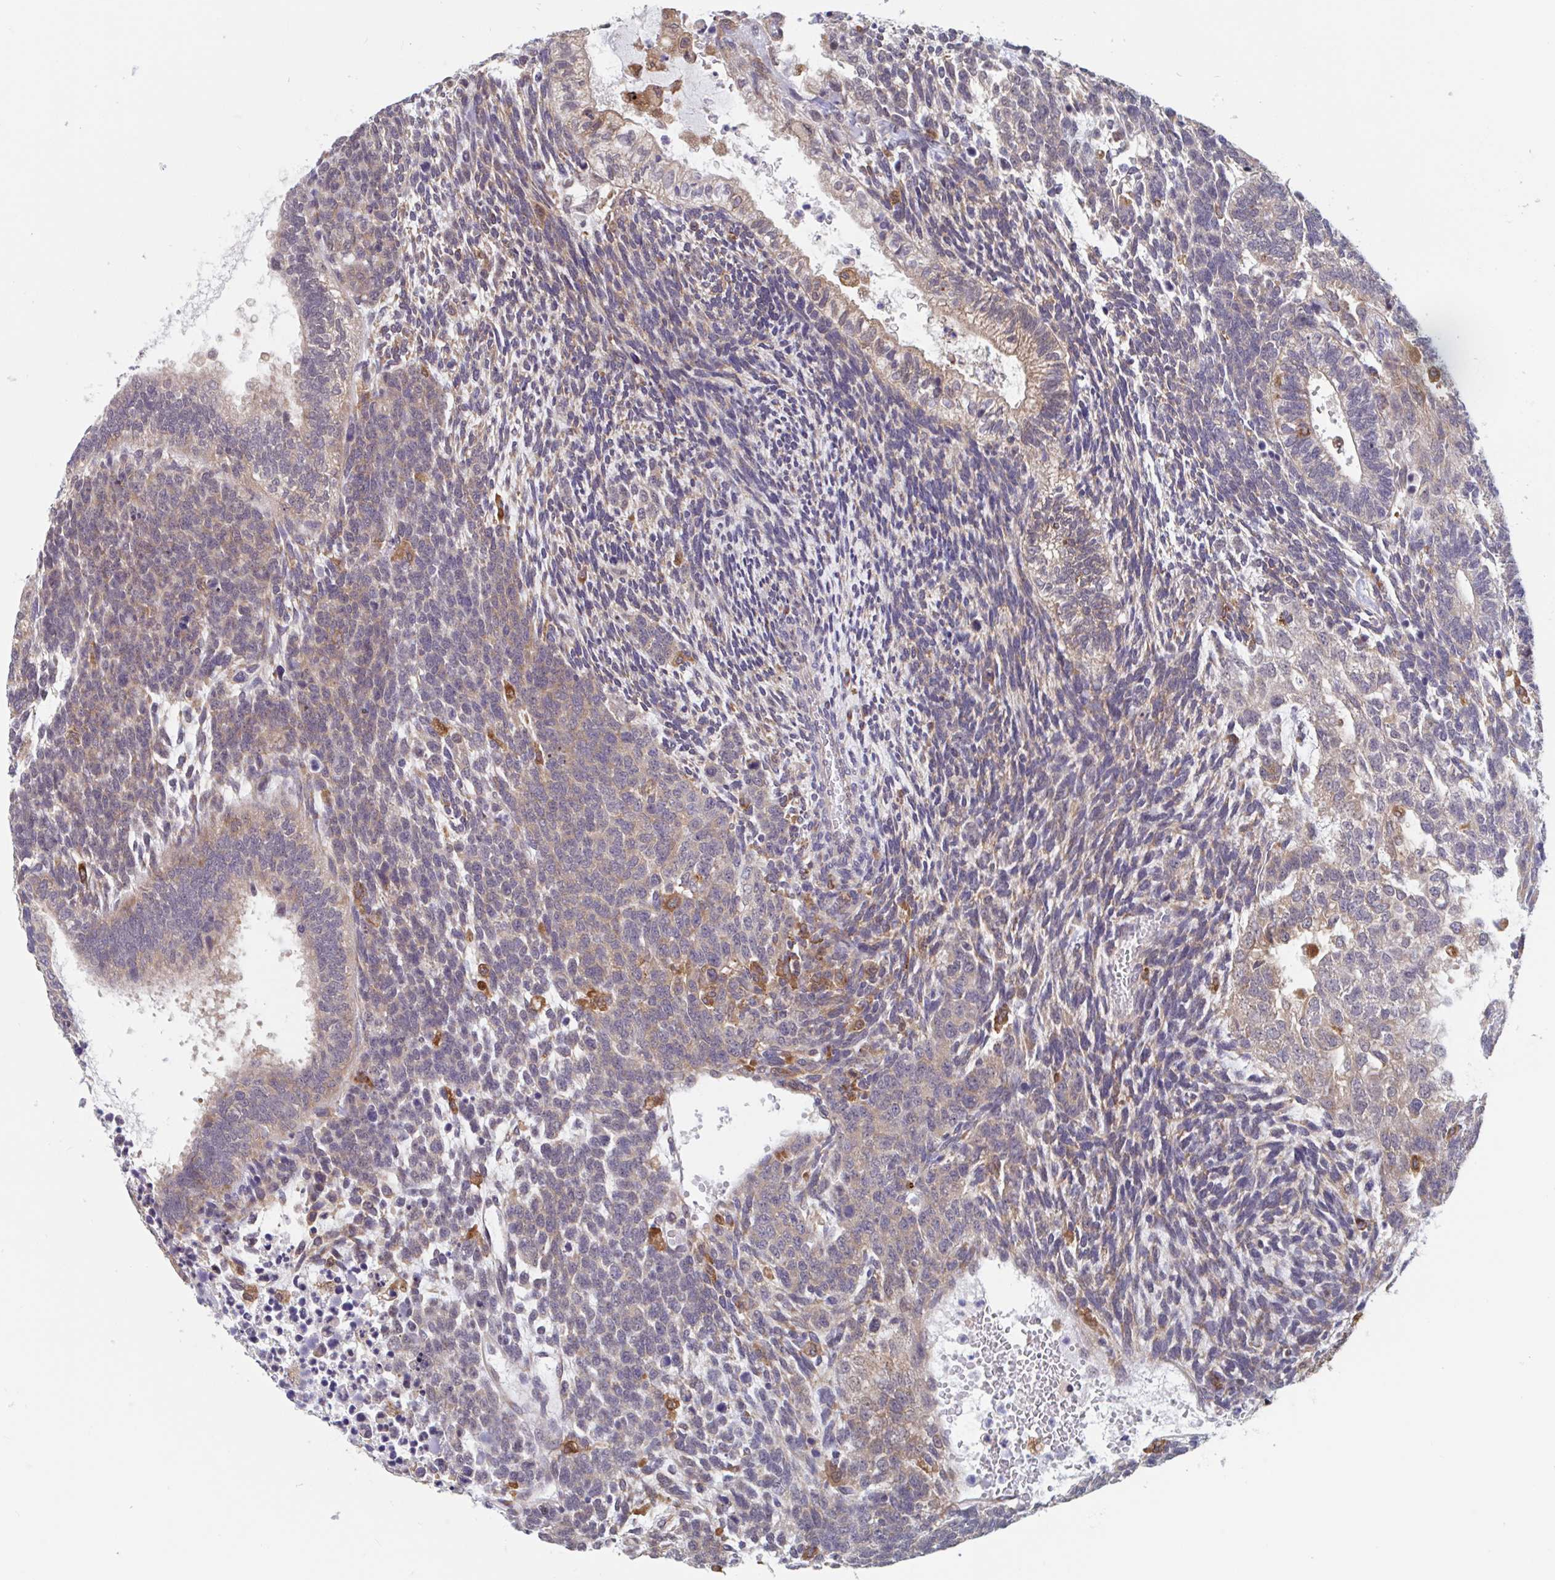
{"staining": {"intensity": "weak", "quantity": "25%-75%", "location": "cytoplasmic/membranous"}, "tissue": "testis cancer", "cell_type": "Tumor cells", "image_type": "cancer", "snomed": [{"axis": "morphology", "description": "Carcinoma, Embryonal, NOS"}, {"axis": "topography", "description": "Testis"}], "caption": "Testis embryonal carcinoma tissue reveals weak cytoplasmic/membranous staining in about 25%-75% of tumor cells, visualized by immunohistochemistry.", "gene": "SNX8", "patient": {"sex": "male", "age": 23}}